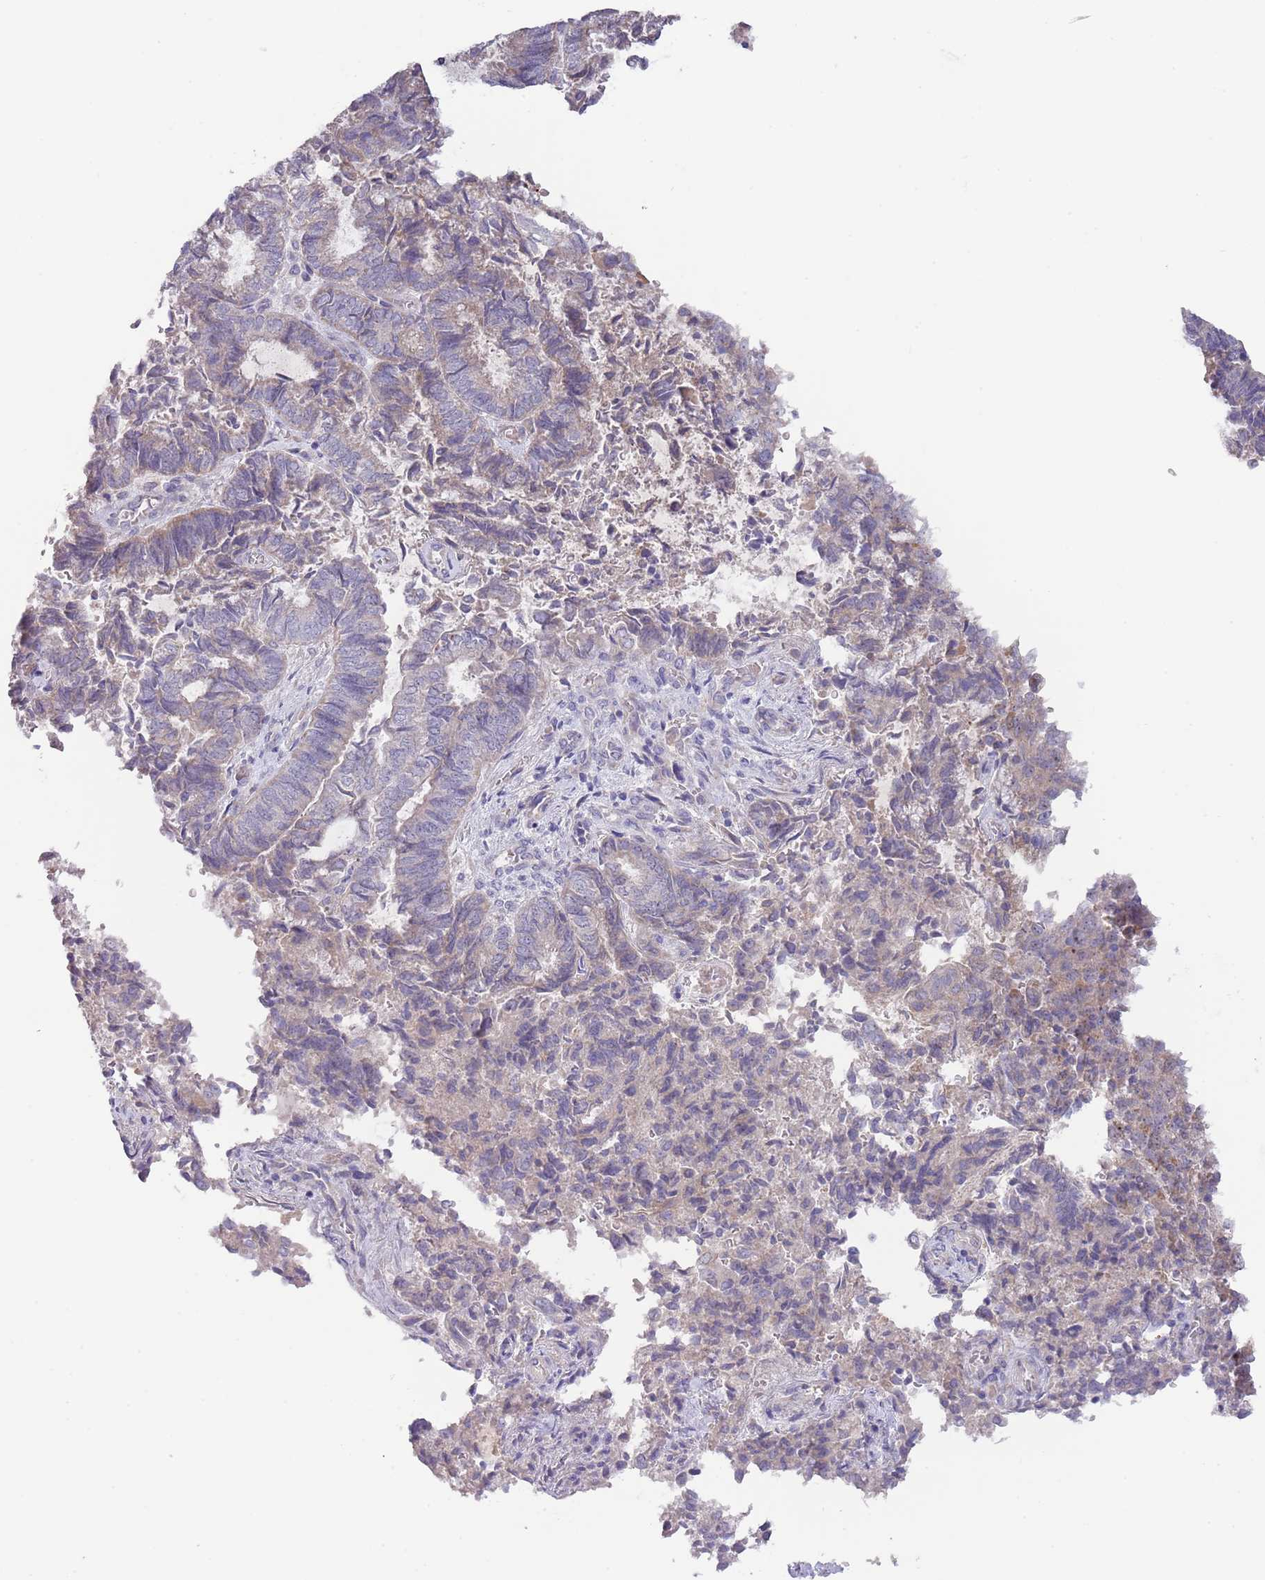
{"staining": {"intensity": "negative", "quantity": "none", "location": "none"}, "tissue": "endometrial cancer", "cell_type": "Tumor cells", "image_type": "cancer", "snomed": [{"axis": "morphology", "description": "Adenocarcinoma, NOS"}, {"axis": "topography", "description": "Endometrium"}], "caption": "Immunohistochemical staining of human adenocarcinoma (endometrial) exhibits no significant expression in tumor cells.", "gene": "AP1S2", "patient": {"sex": "female", "age": 80}}